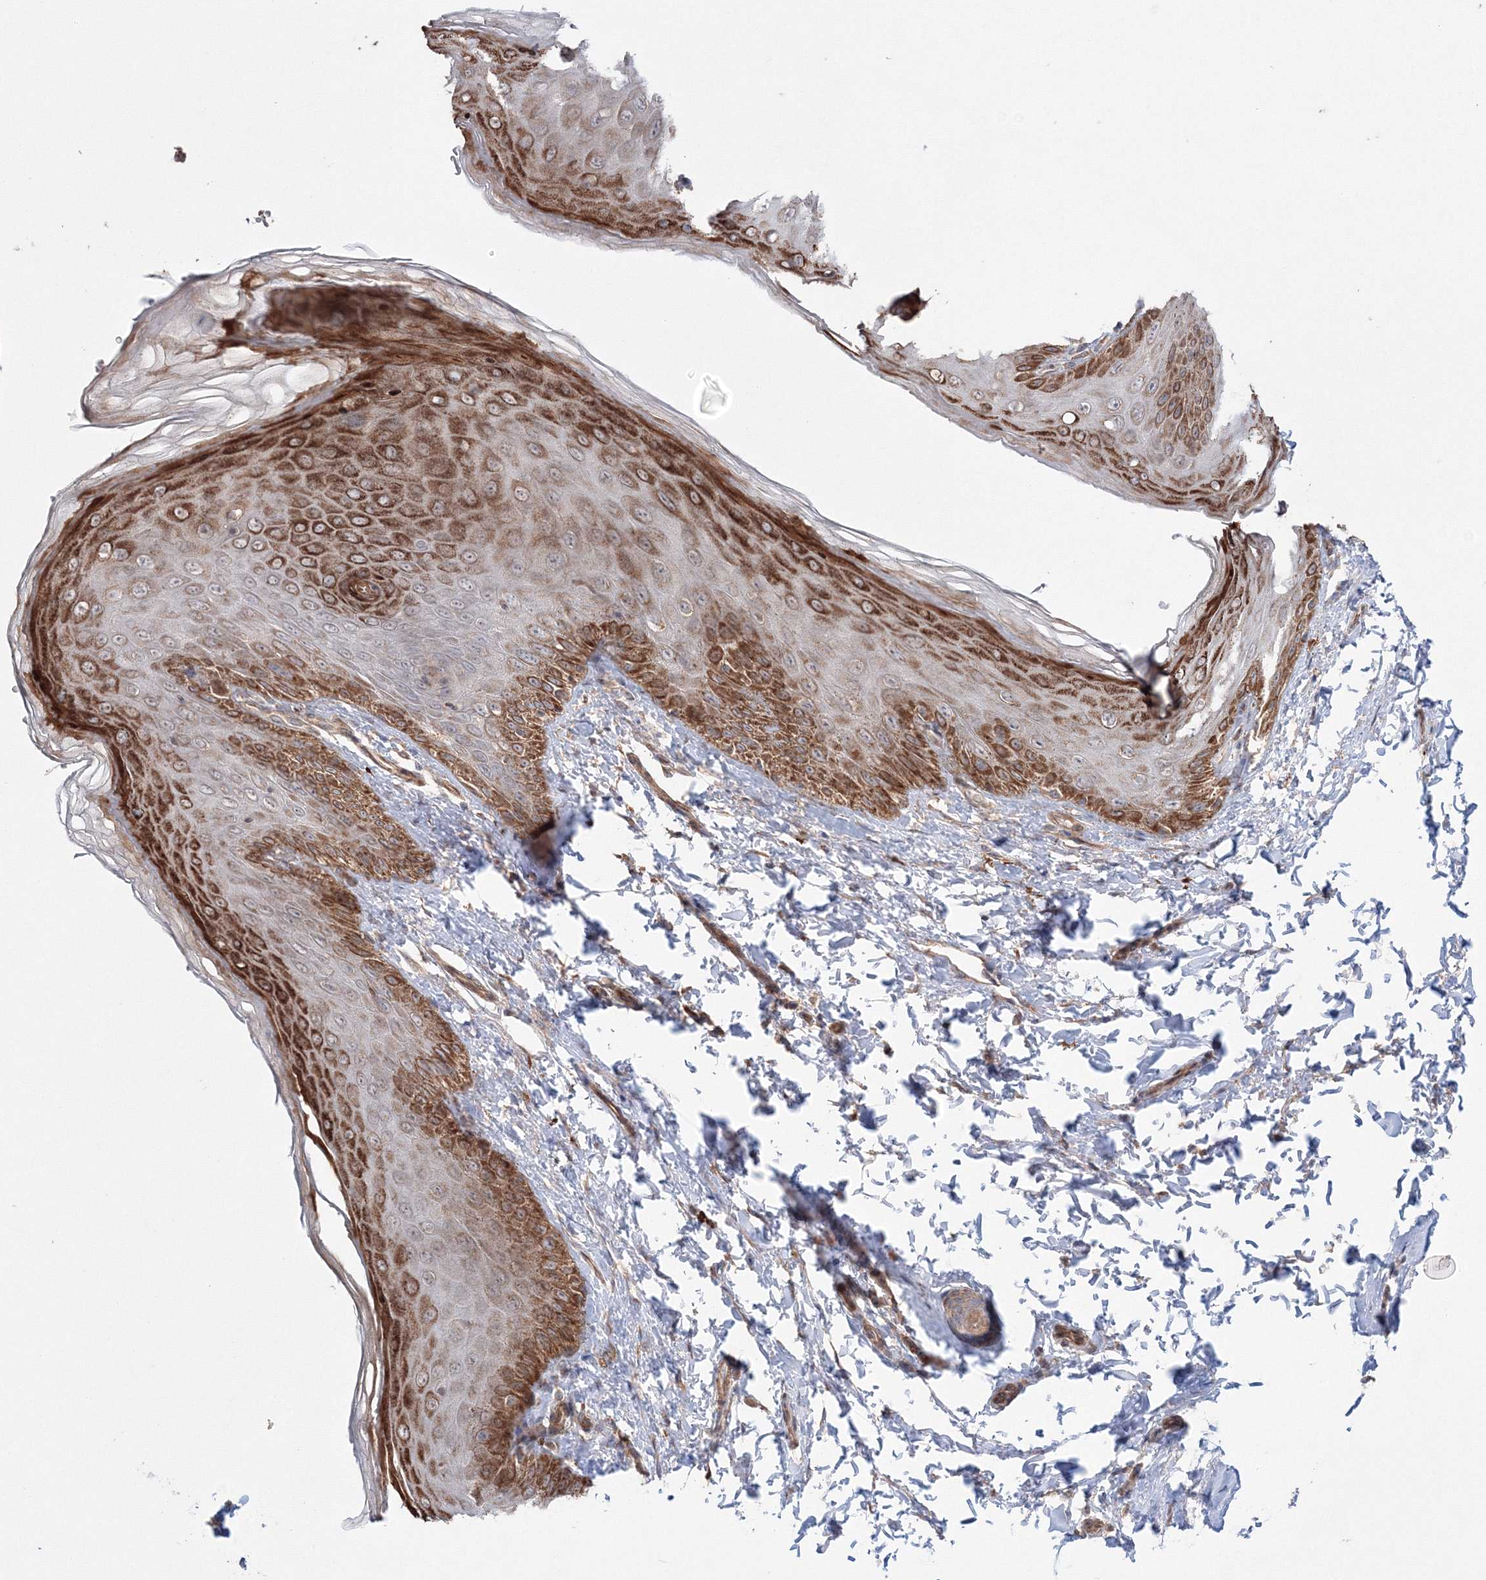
{"staining": {"intensity": "strong", "quantity": ">75%", "location": "cytoplasmic/membranous"}, "tissue": "skin", "cell_type": "Epidermal cells", "image_type": "normal", "snomed": [{"axis": "morphology", "description": "Normal tissue, NOS"}, {"axis": "topography", "description": "Anal"}], "caption": "This photomicrograph reveals immunohistochemistry (IHC) staining of unremarkable skin, with high strong cytoplasmic/membranous expression in approximately >75% of epidermal cells.", "gene": "NOA1", "patient": {"sex": "male", "age": 44}}